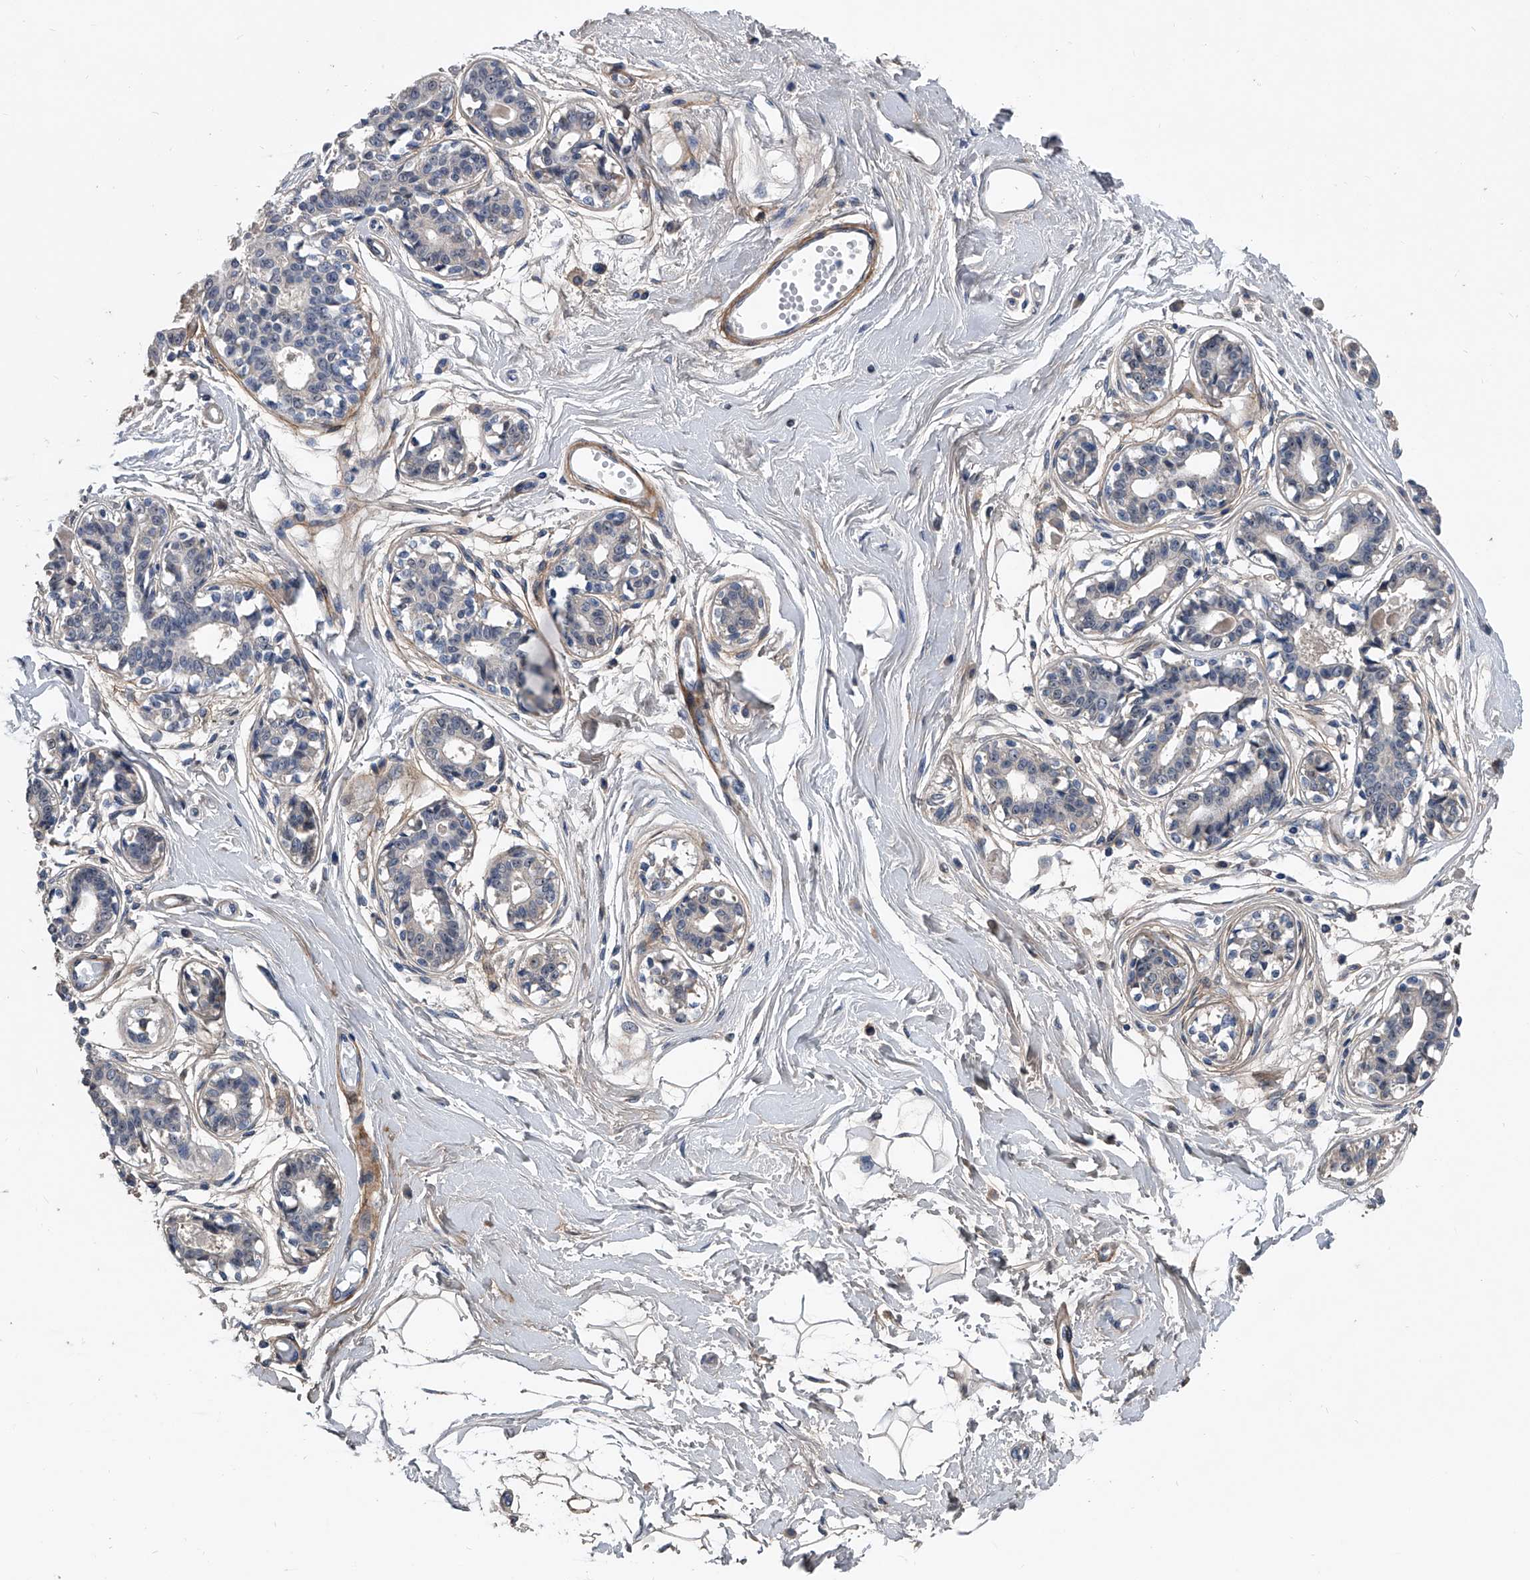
{"staining": {"intensity": "weak", "quantity": "<25%", "location": "cytoplasmic/membranous"}, "tissue": "breast", "cell_type": "Adipocytes", "image_type": "normal", "snomed": [{"axis": "morphology", "description": "Normal tissue, NOS"}, {"axis": "topography", "description": "Breast"}], "caption": "Human breast stained for a protein using IHC displays no expression in adipocytes.", "gene": "PHACTR1", "patient": {"sex": "female", "age": 45}}